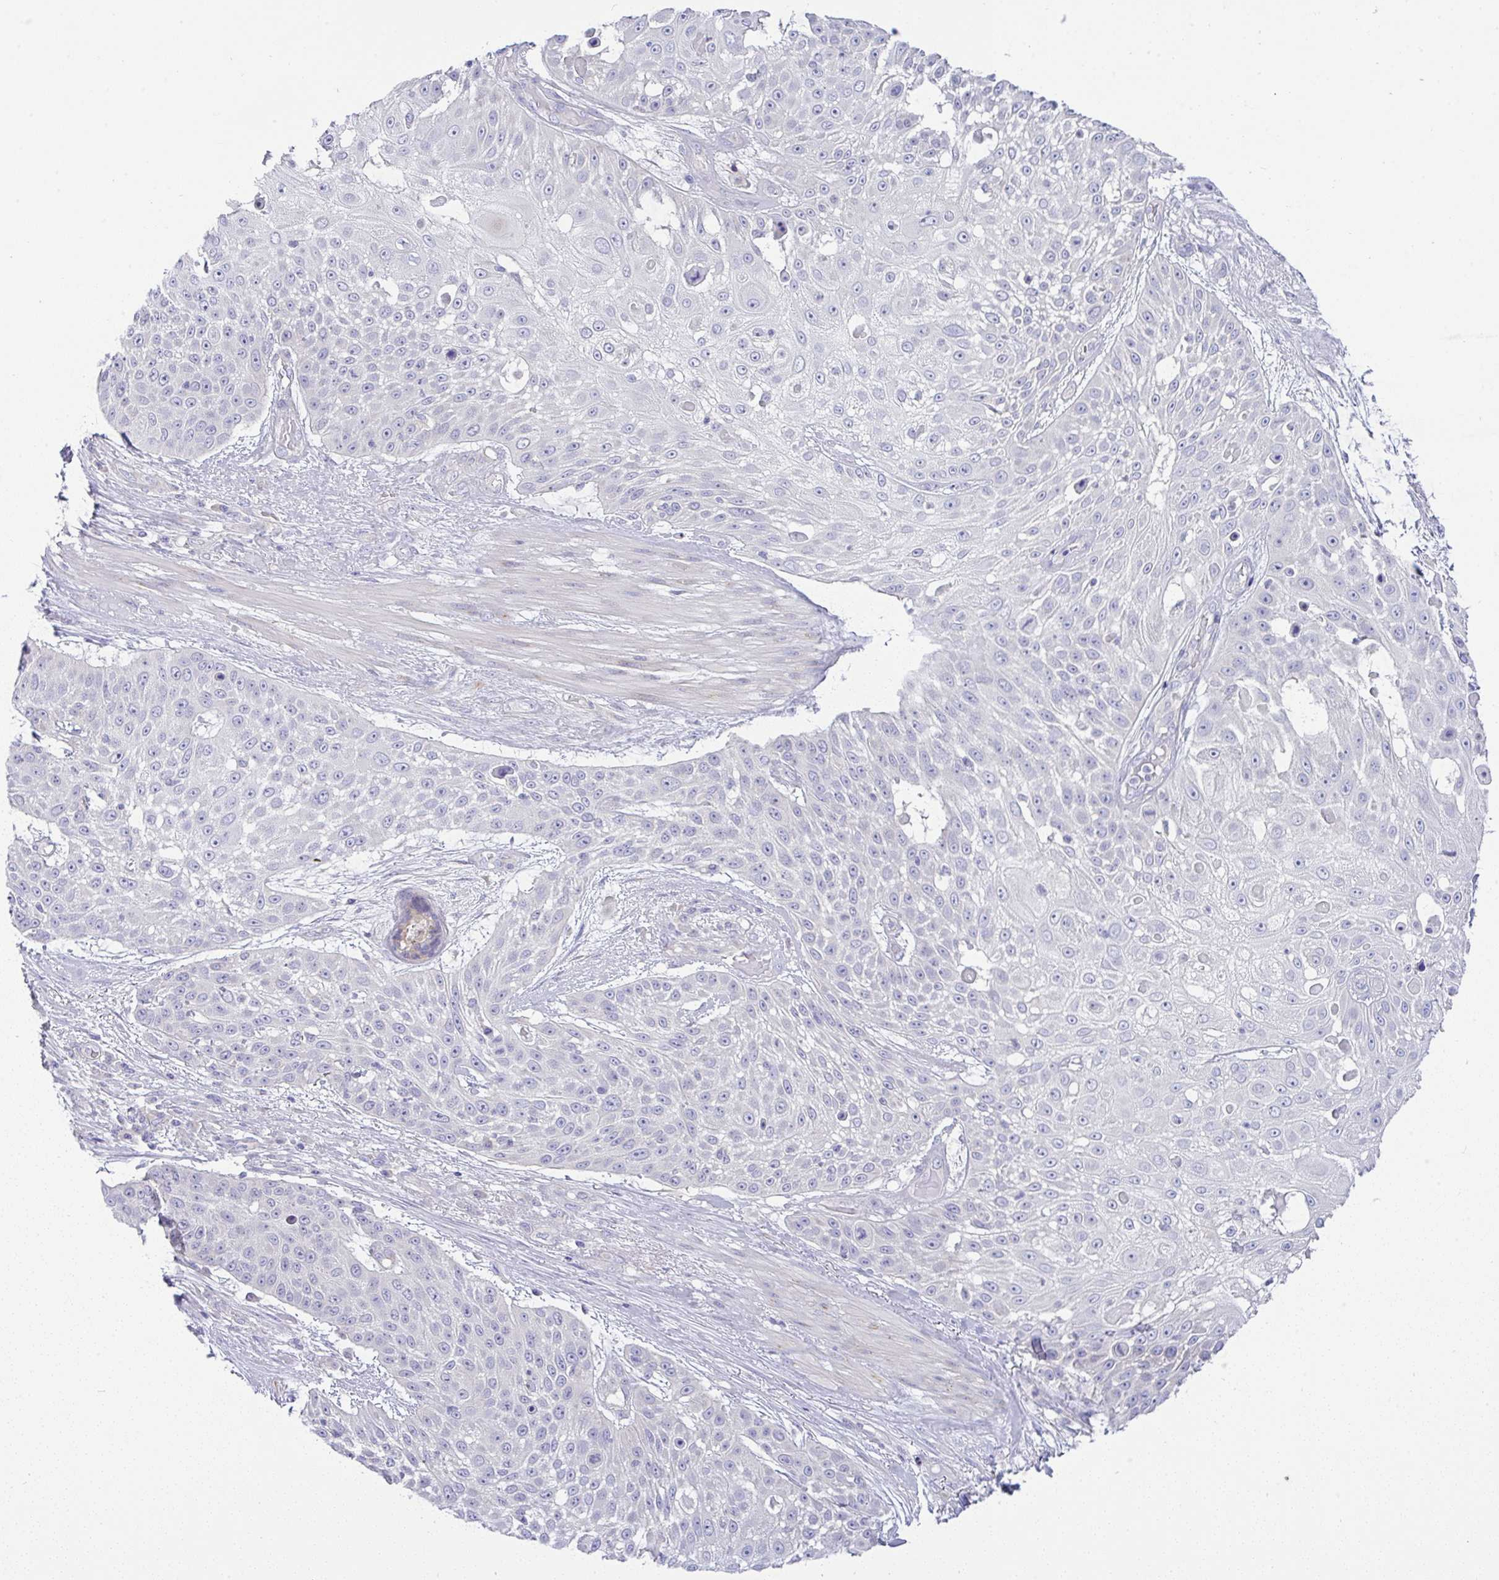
{"staining": {"intensity": "negative", "quantity": "none", "location": "none"}, "tissue": "skin cancer", "cell_type": "Tumor cells", "image_type": "cancer", "snomed": [{"axis": "morphology", "description": "Squamous cell carcinoma, NOS"}, {"axis": "topography", "description": "Skin"}], "caption": "Skin cancer (squamous cell carcinoma) was stained to show a protein in brown. There is no significant positivity in tumor cells.", "gene": "FAM177A1", "patient": {"sex": "female", "age": 86}}